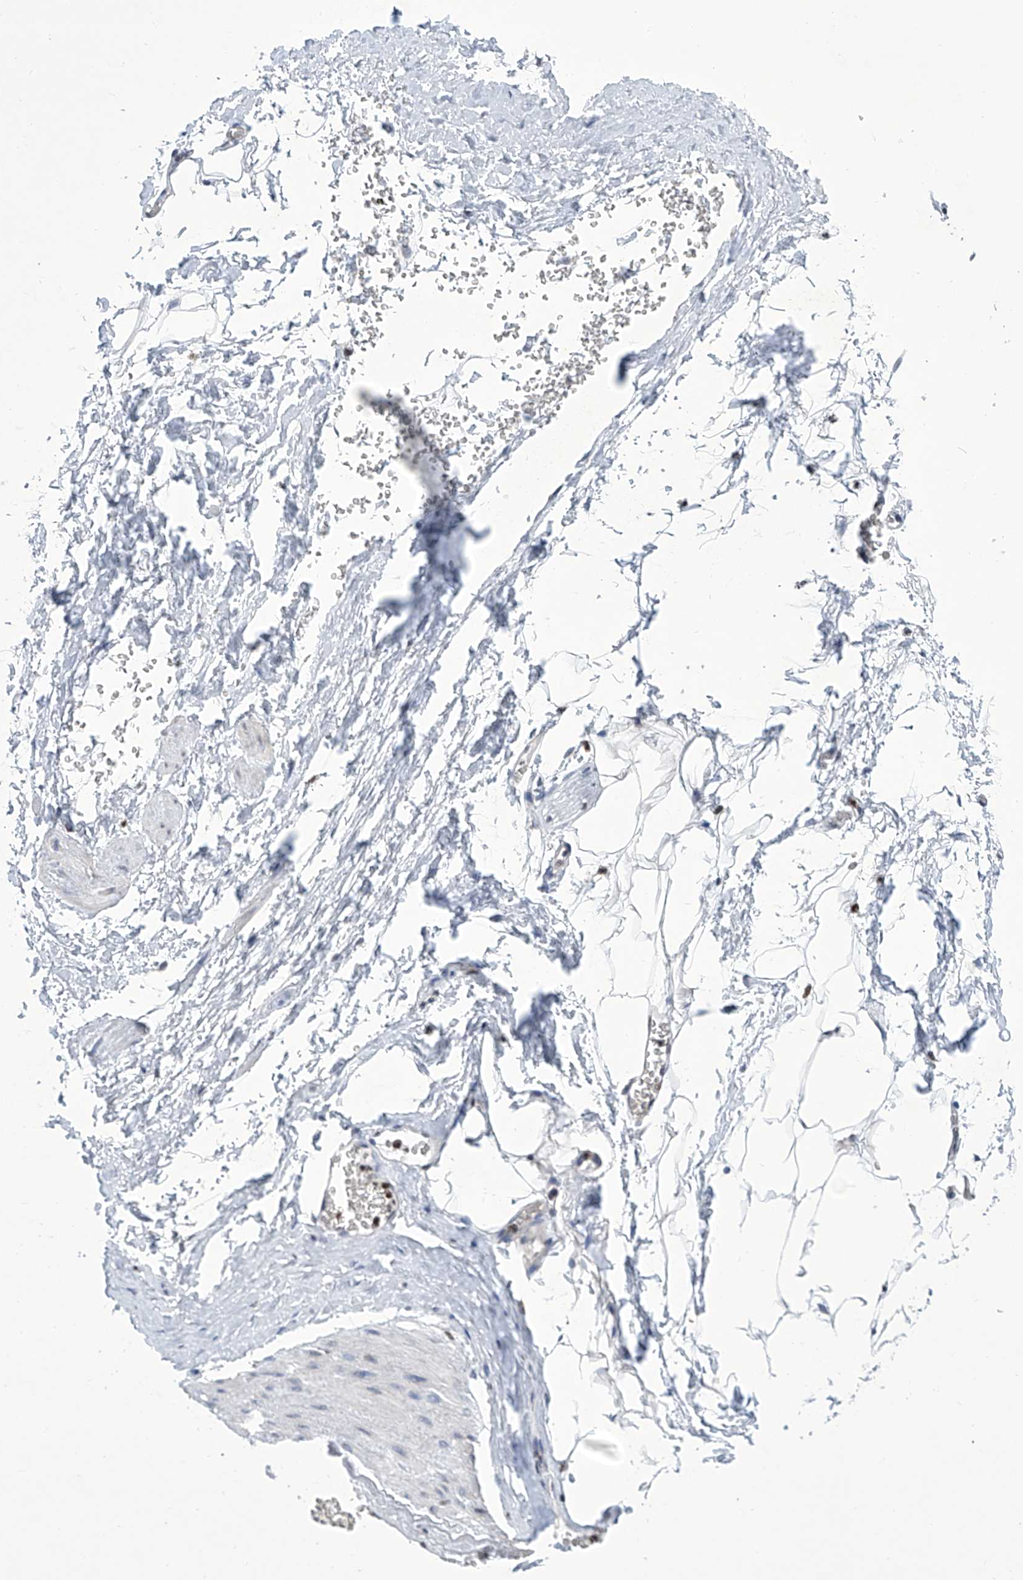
{"staining": {"intensity": "weak", "quantity": ">75%", "location": "nuclear"}, "tissue": "adipose tissue", "cell_type": "Adipocytes", "image_type": "normal", "snomed": [{"axis": "morphology", "description": "Normal tissue, NOS"}, {"axis": "morphology", "description": "Adenocarcinoma, Low grade"}, {"axis": "topography", "description": "Prostate"}, {"axis": "topography", "description": "Peripheral nerve tissue"}], "caption": "IHC micrograph of benign adipose tissue stained for a protein (brown), which displays low levels of weak nuclear staining in approximately >75% of adipocytes.", "gene": "SREBF2", "patient": {"sex": "male", "age": 63}}